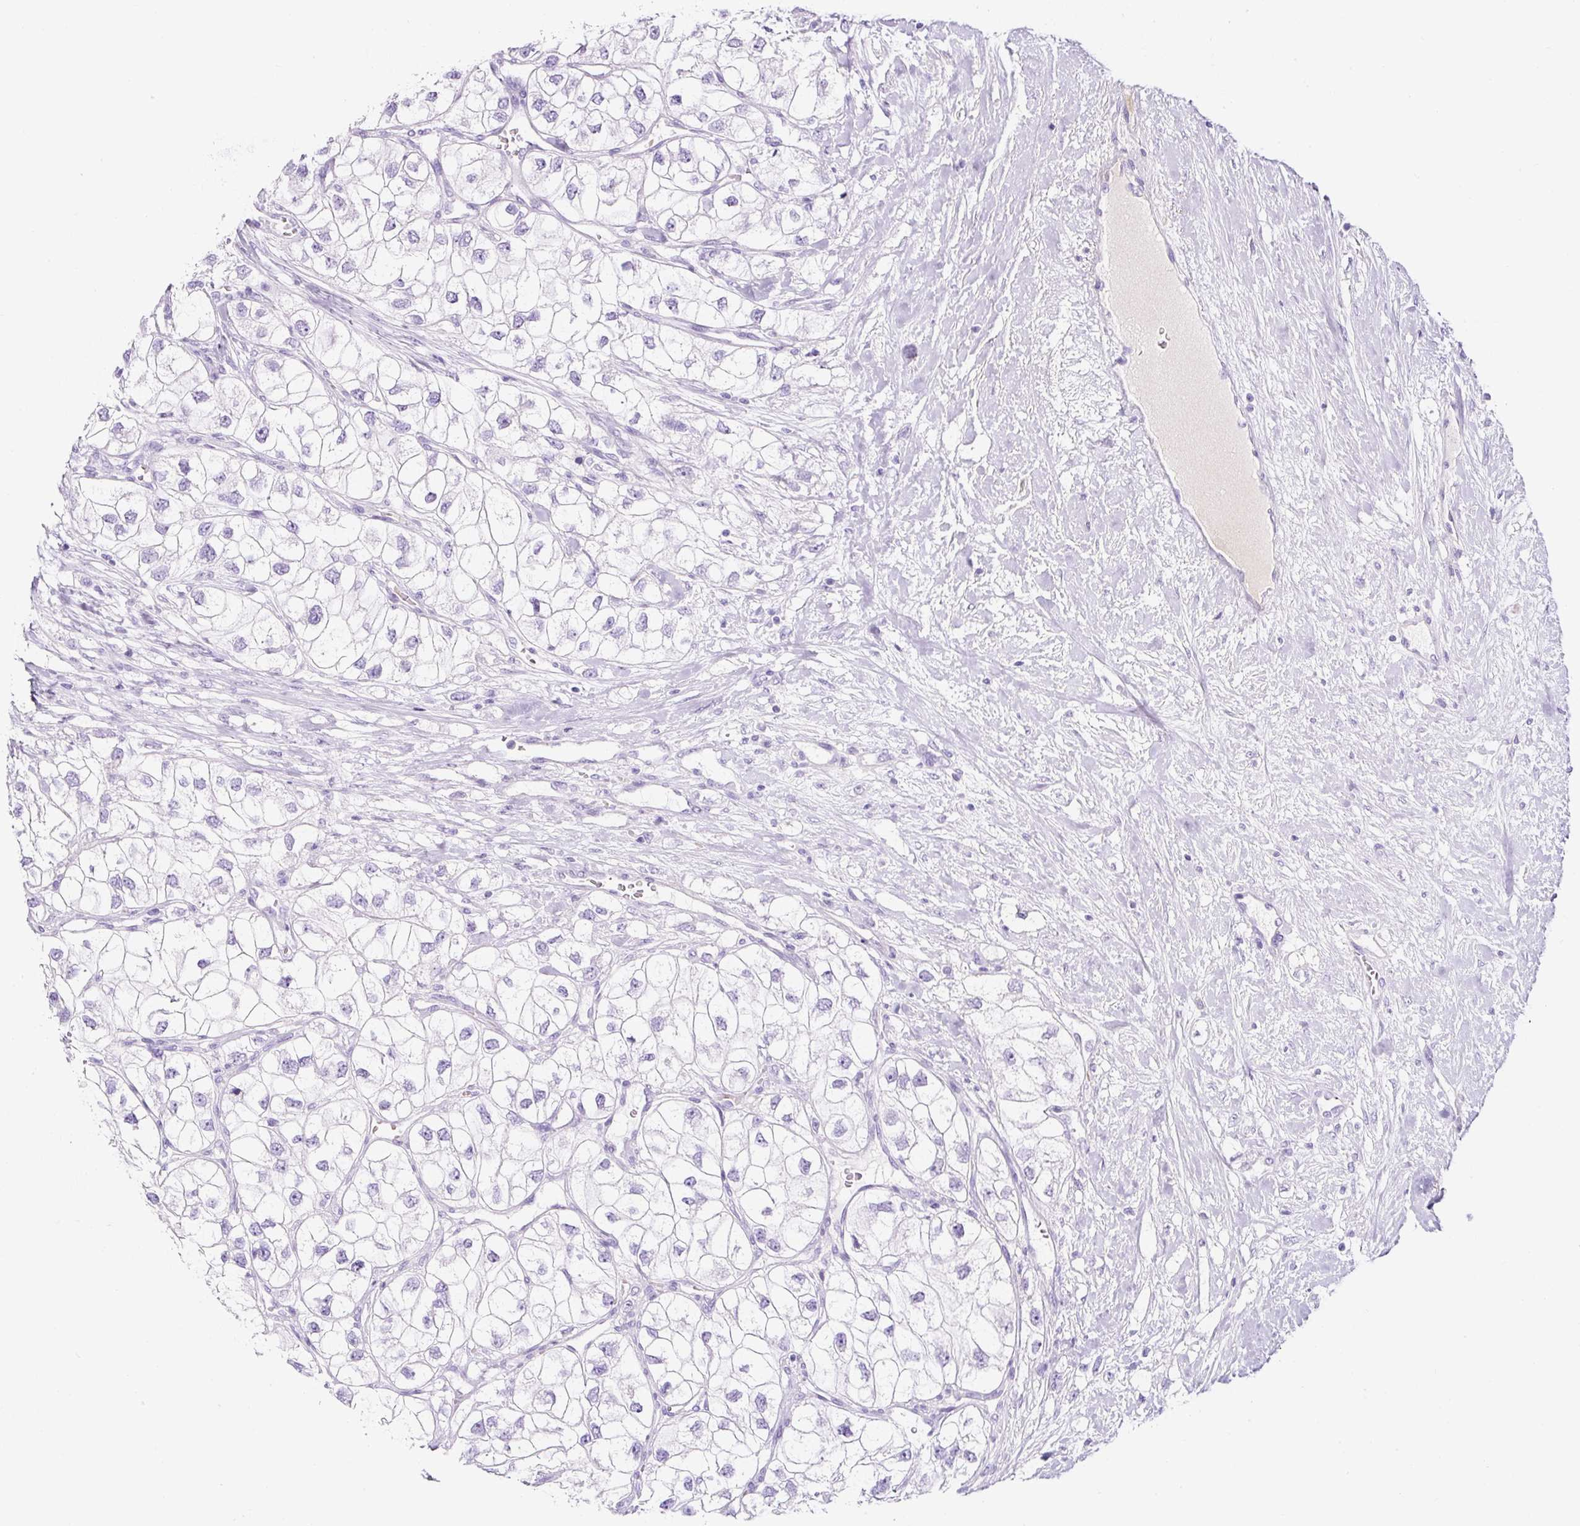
{"staining": {"intensity": "negative", "quantity": "none", "location": "none"}, "tissue": "renal cancer", "cell_type": "Tumor cells", "image_type": "cancer", "snomed": [{"axis": "morphology", "description": "Adenocarcinoma, NOS"}, {"axis": "topography", "description": "Kidney"}], "caption": "This is an IHC photomicrograph of renal cancer (adenocarcinoma). There is no expression in tumor cells.", "gene": "TMEM200B", "patient": {"sex": "male", "age": 59}}